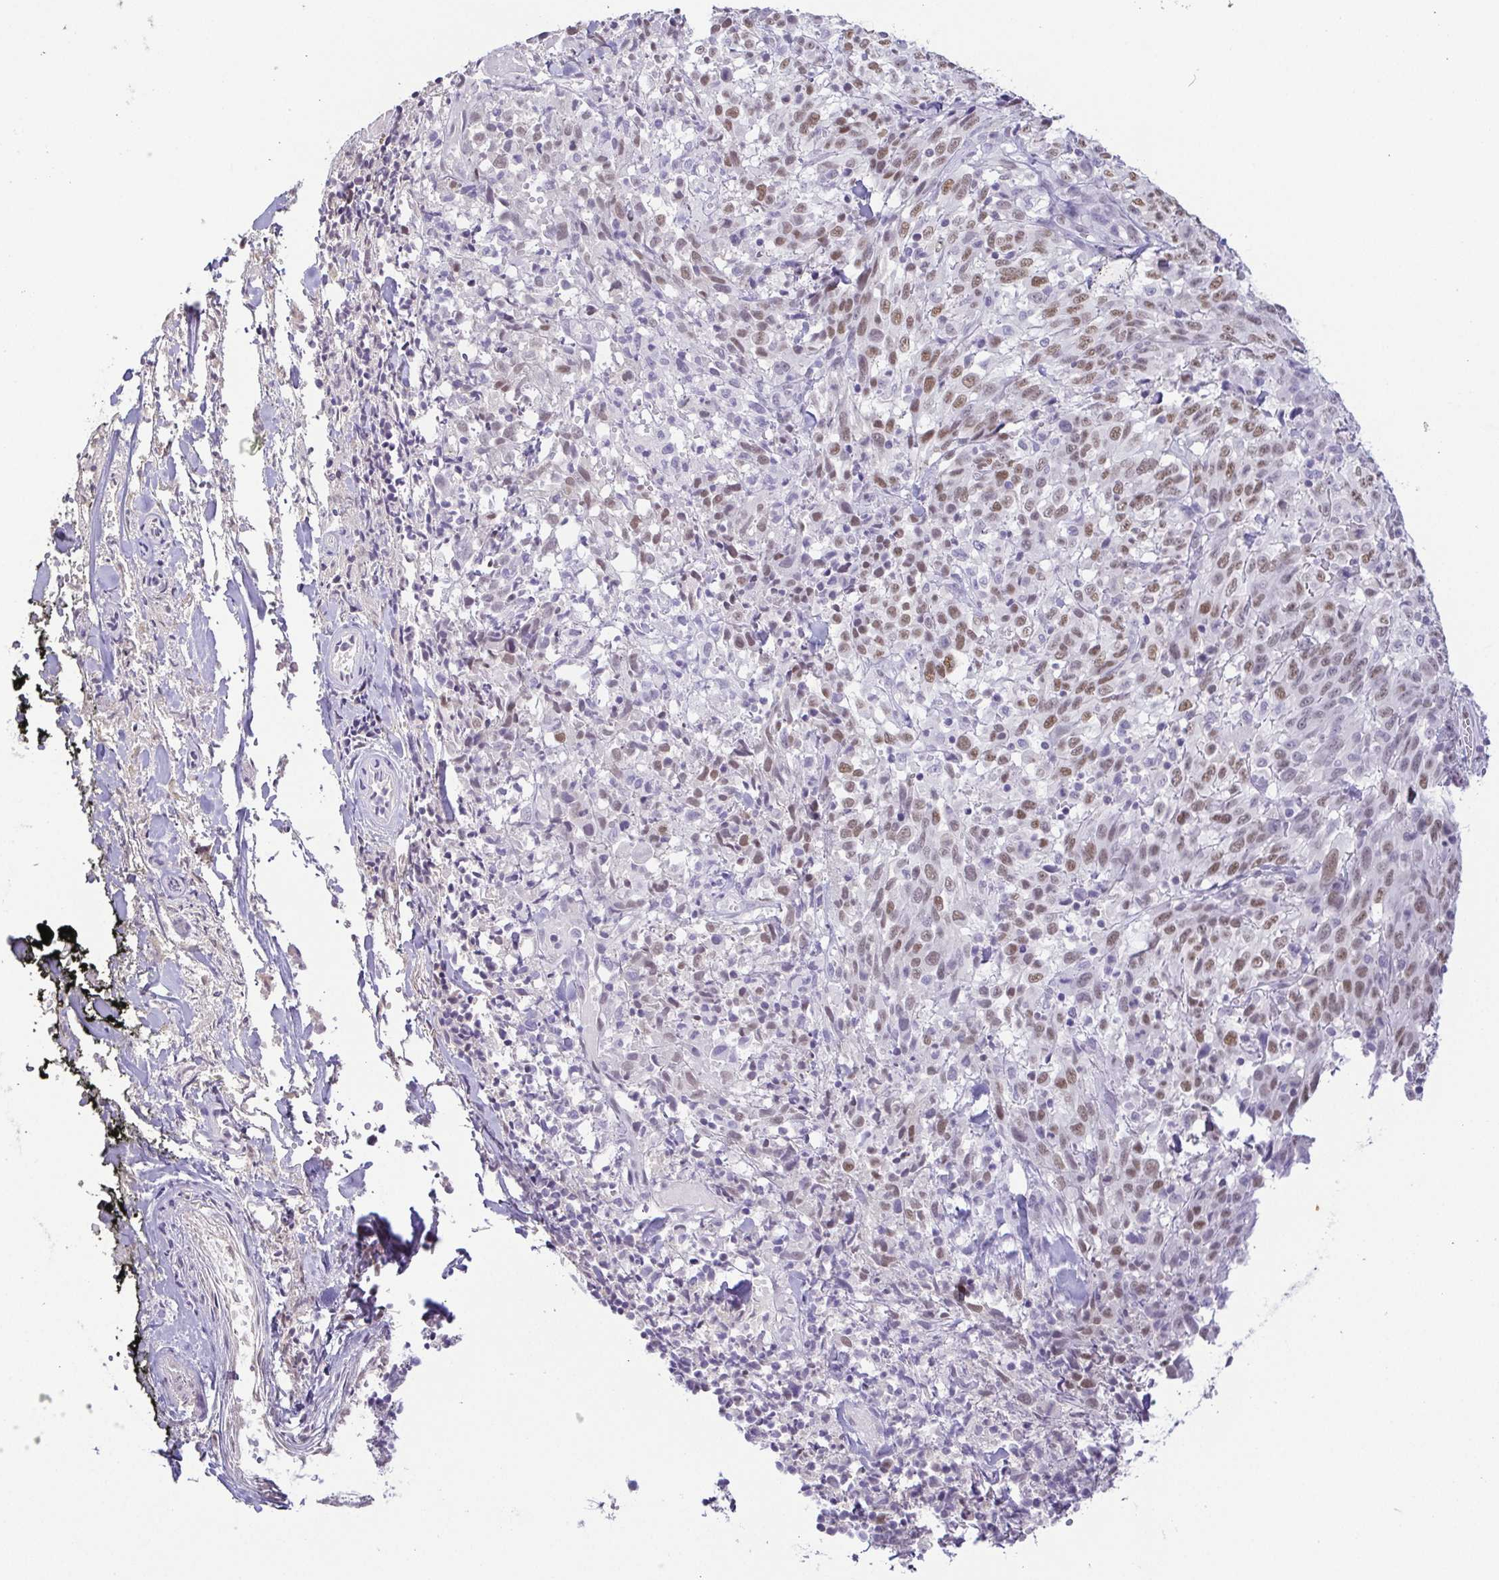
{"staining": {"intensity": "moderate", "quantity": "25%-75%", "location": "nuclear"}, "tissue": "melanoma", "cell_type": "Tumor cells", "image_type": "cancer", "snomed": [{"axis": "morphology", "description": "Malignant melanoma, NOS"}, {"axis": "topography", "description": "Skin"}], "caption": "Immunohistochemistry histopathology image of melanoma stained for a protein (brown), which demonstrates medium levels of moderate nuclear positivity in approximately 25%-75% of tumor cells.", "gene": "TCF3", "patient": {"sex": "female", "age": 91}}